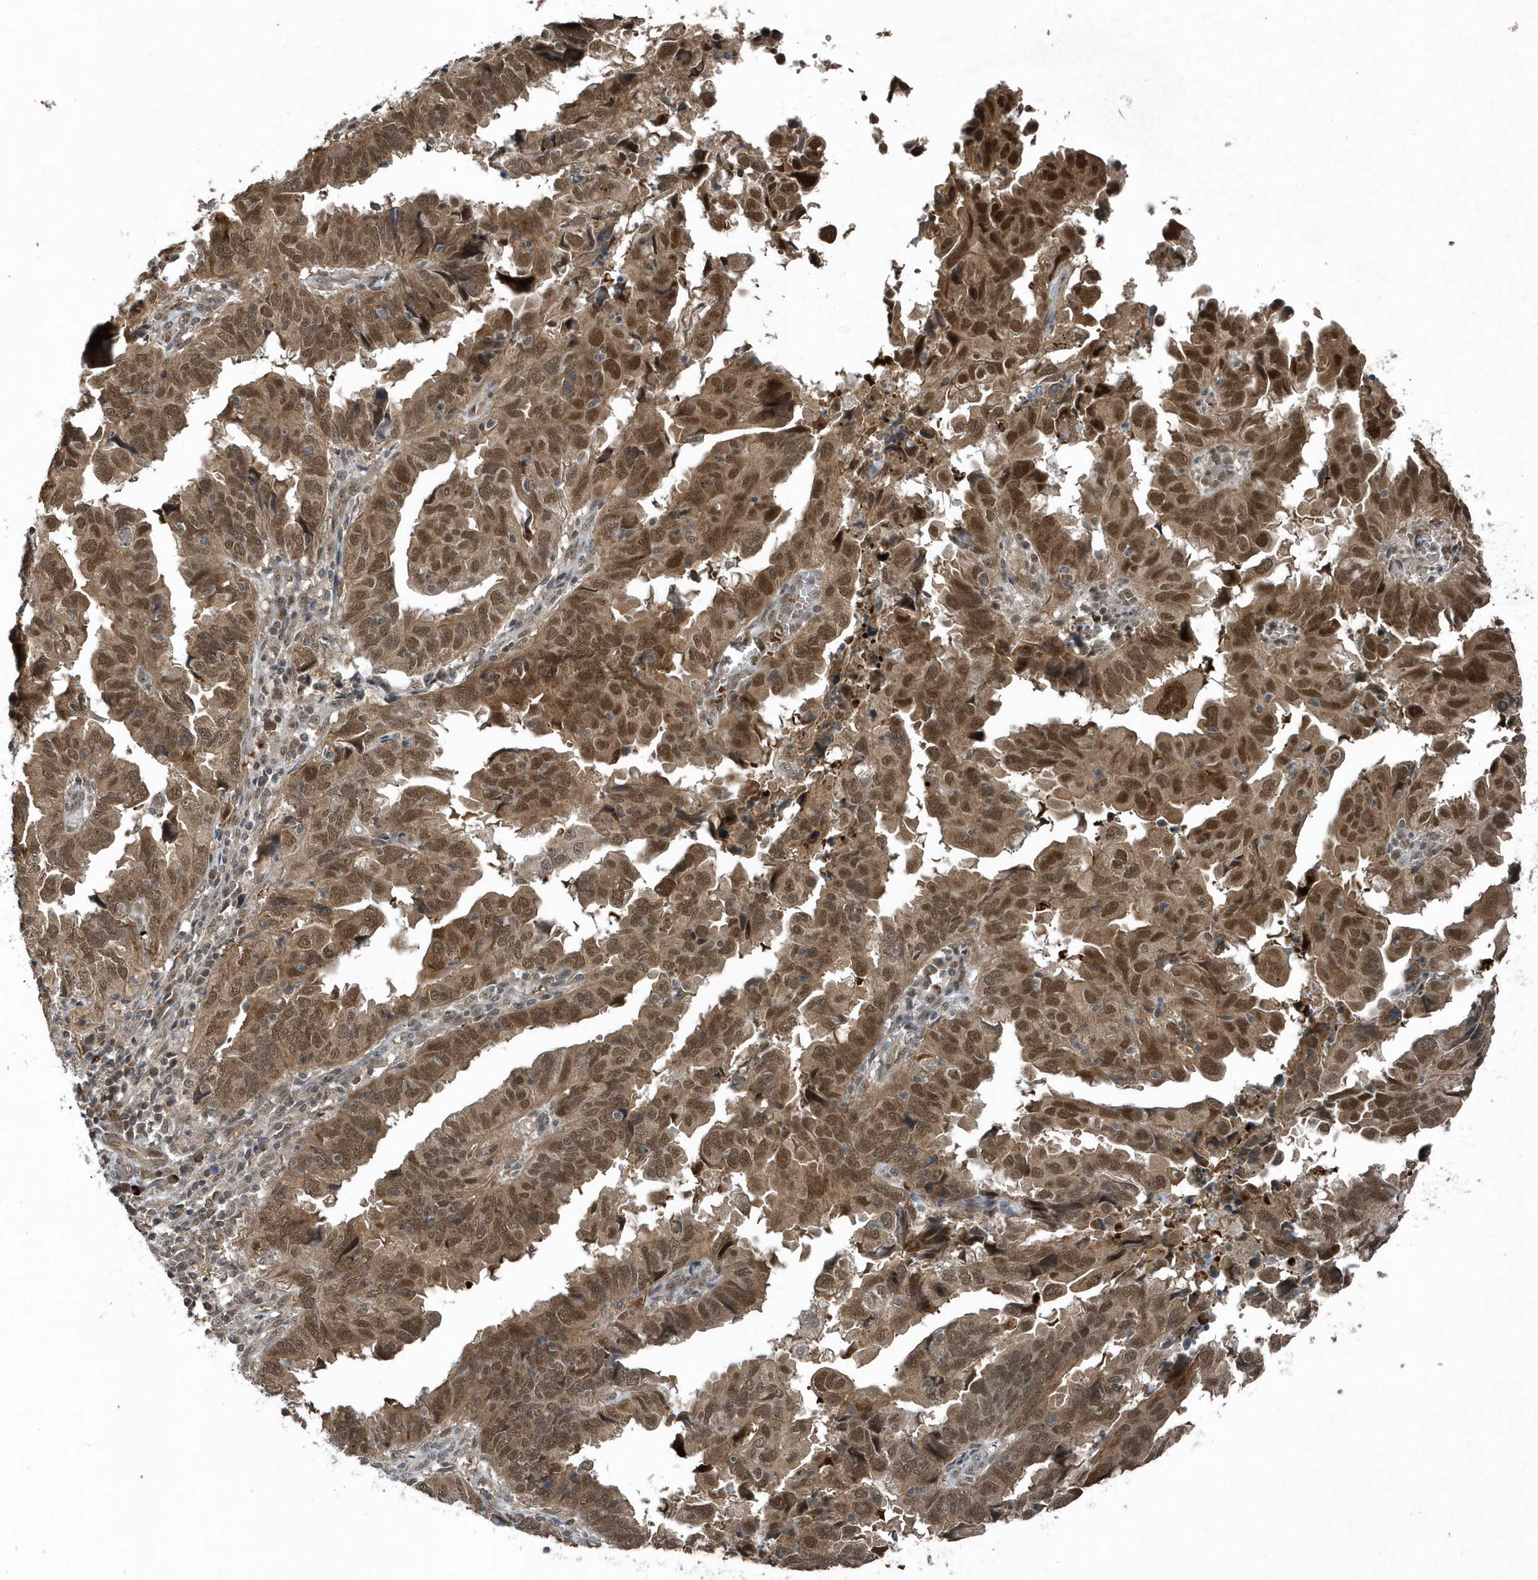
{"staining": {"intensity": "moderate", "quantity": ">75%", "location": "cytoplasmic/membranous,nuclear"}, "tissue": "endometrial cancer", "cell_type": "Tumor cells", "image_type": "cancer", "snomed": [{"axis": "morphology", "description": "Adenocarcinoma, NOS"}, {"axis": "topography", "description": "Uterus"}], "caption": "Moderate cytoplasmic/membranous and nuclear positivity is appreciated in about >75% of tumor cells in endometrial cancer. (Brightfield microscopy of DAB IHC at high magnification).", "gene": "QTRT2", "patient": {"sex": "female", "age": 77}}